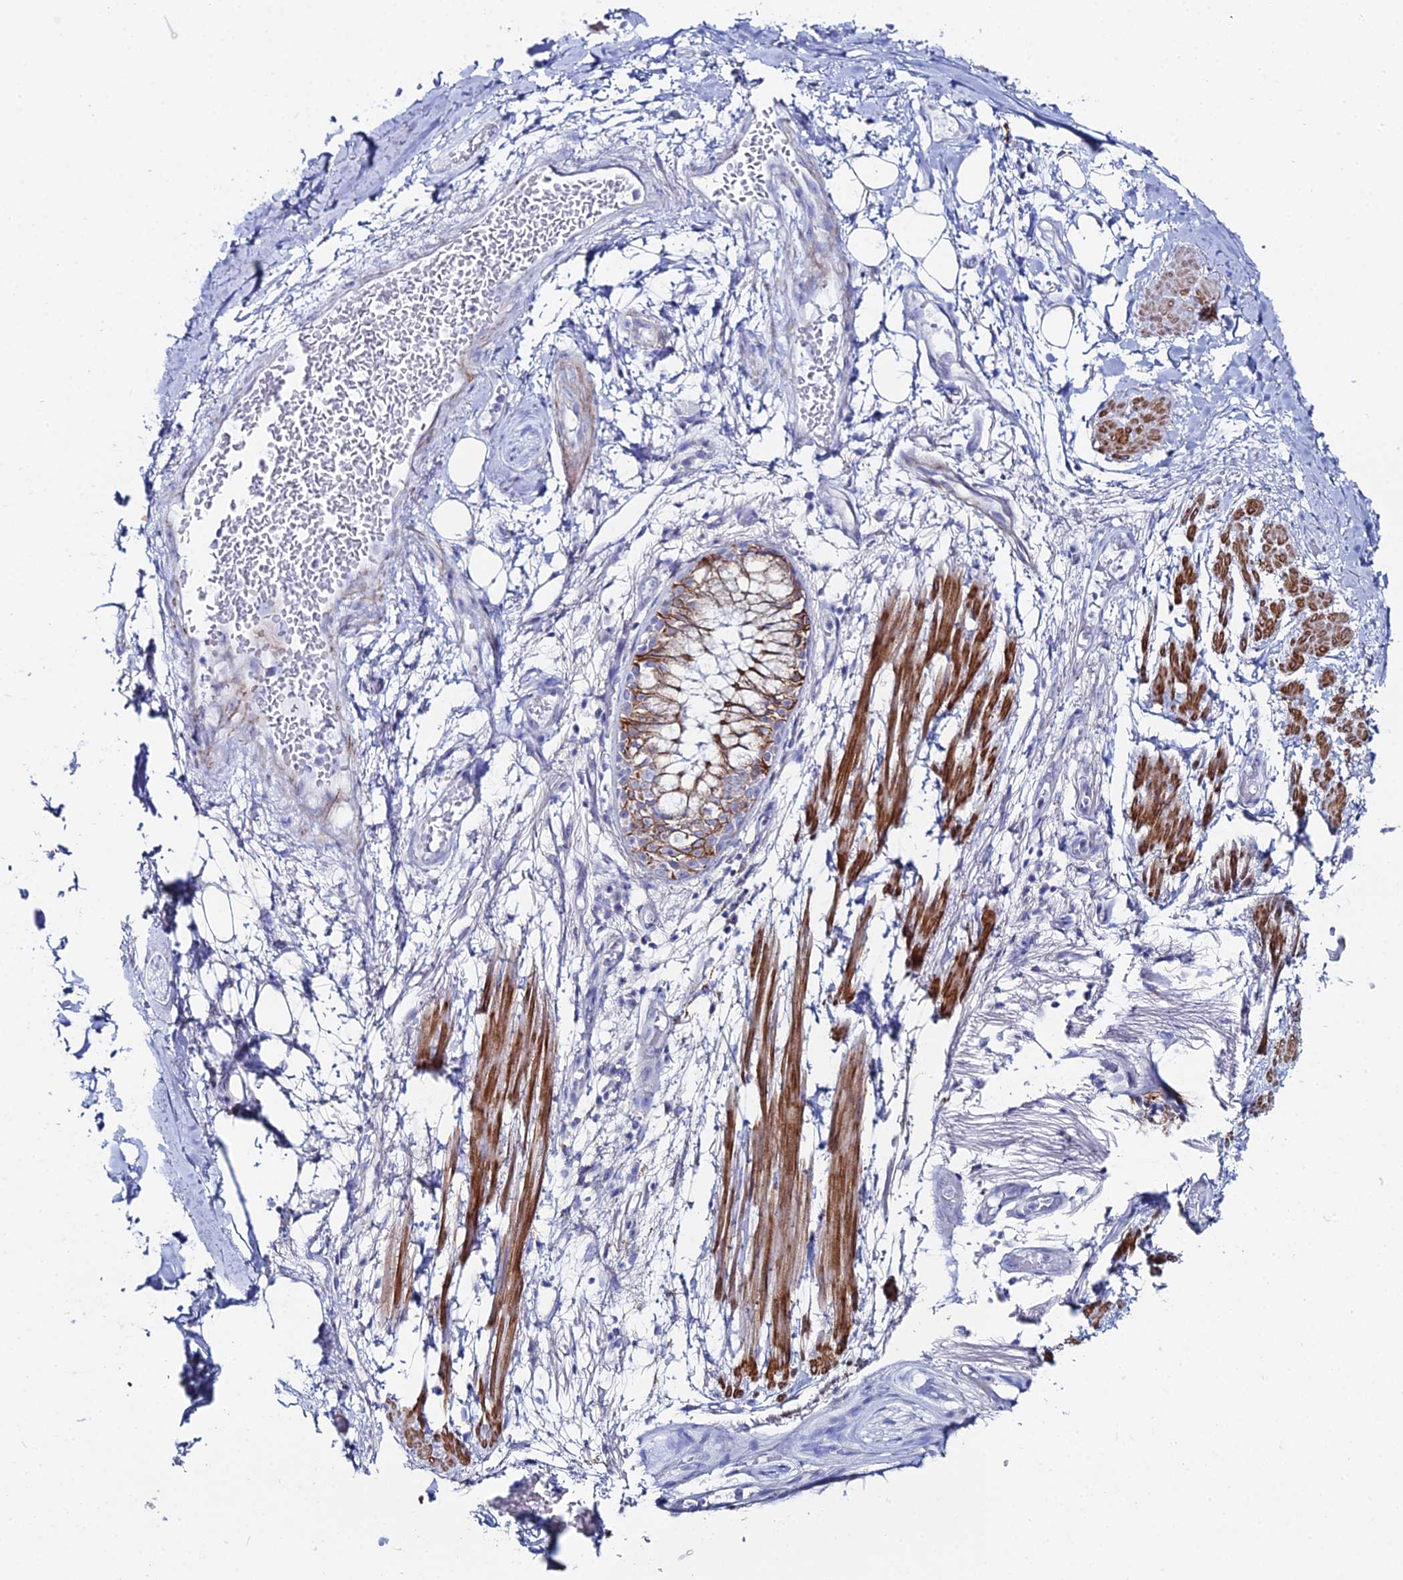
{"staining": {"intensity": "negative", "quantity": "none", "location": "none"}, "tissue": "adipose tissue", "cell_type": "Adipocytes", "image_type": "normal", "snomed": [{"axis": "morphology", "description": "Normal tissue, NOS"}, {"axis": "topography", "description": "Lymph node"}, {"axis": "topography", "description": "Cartilage tissue"}, {"axis": "topography", "description": "Bronchus"}], "caption": "Immunohistochemical staining of unremarkable adipose tissue exhibits no significant expression in adipocytes. (DAB IHC visualized using brightfield microscopy, high magnification).", "gene": "DHX34", "patient": {"sex": "male", "age": 63}}